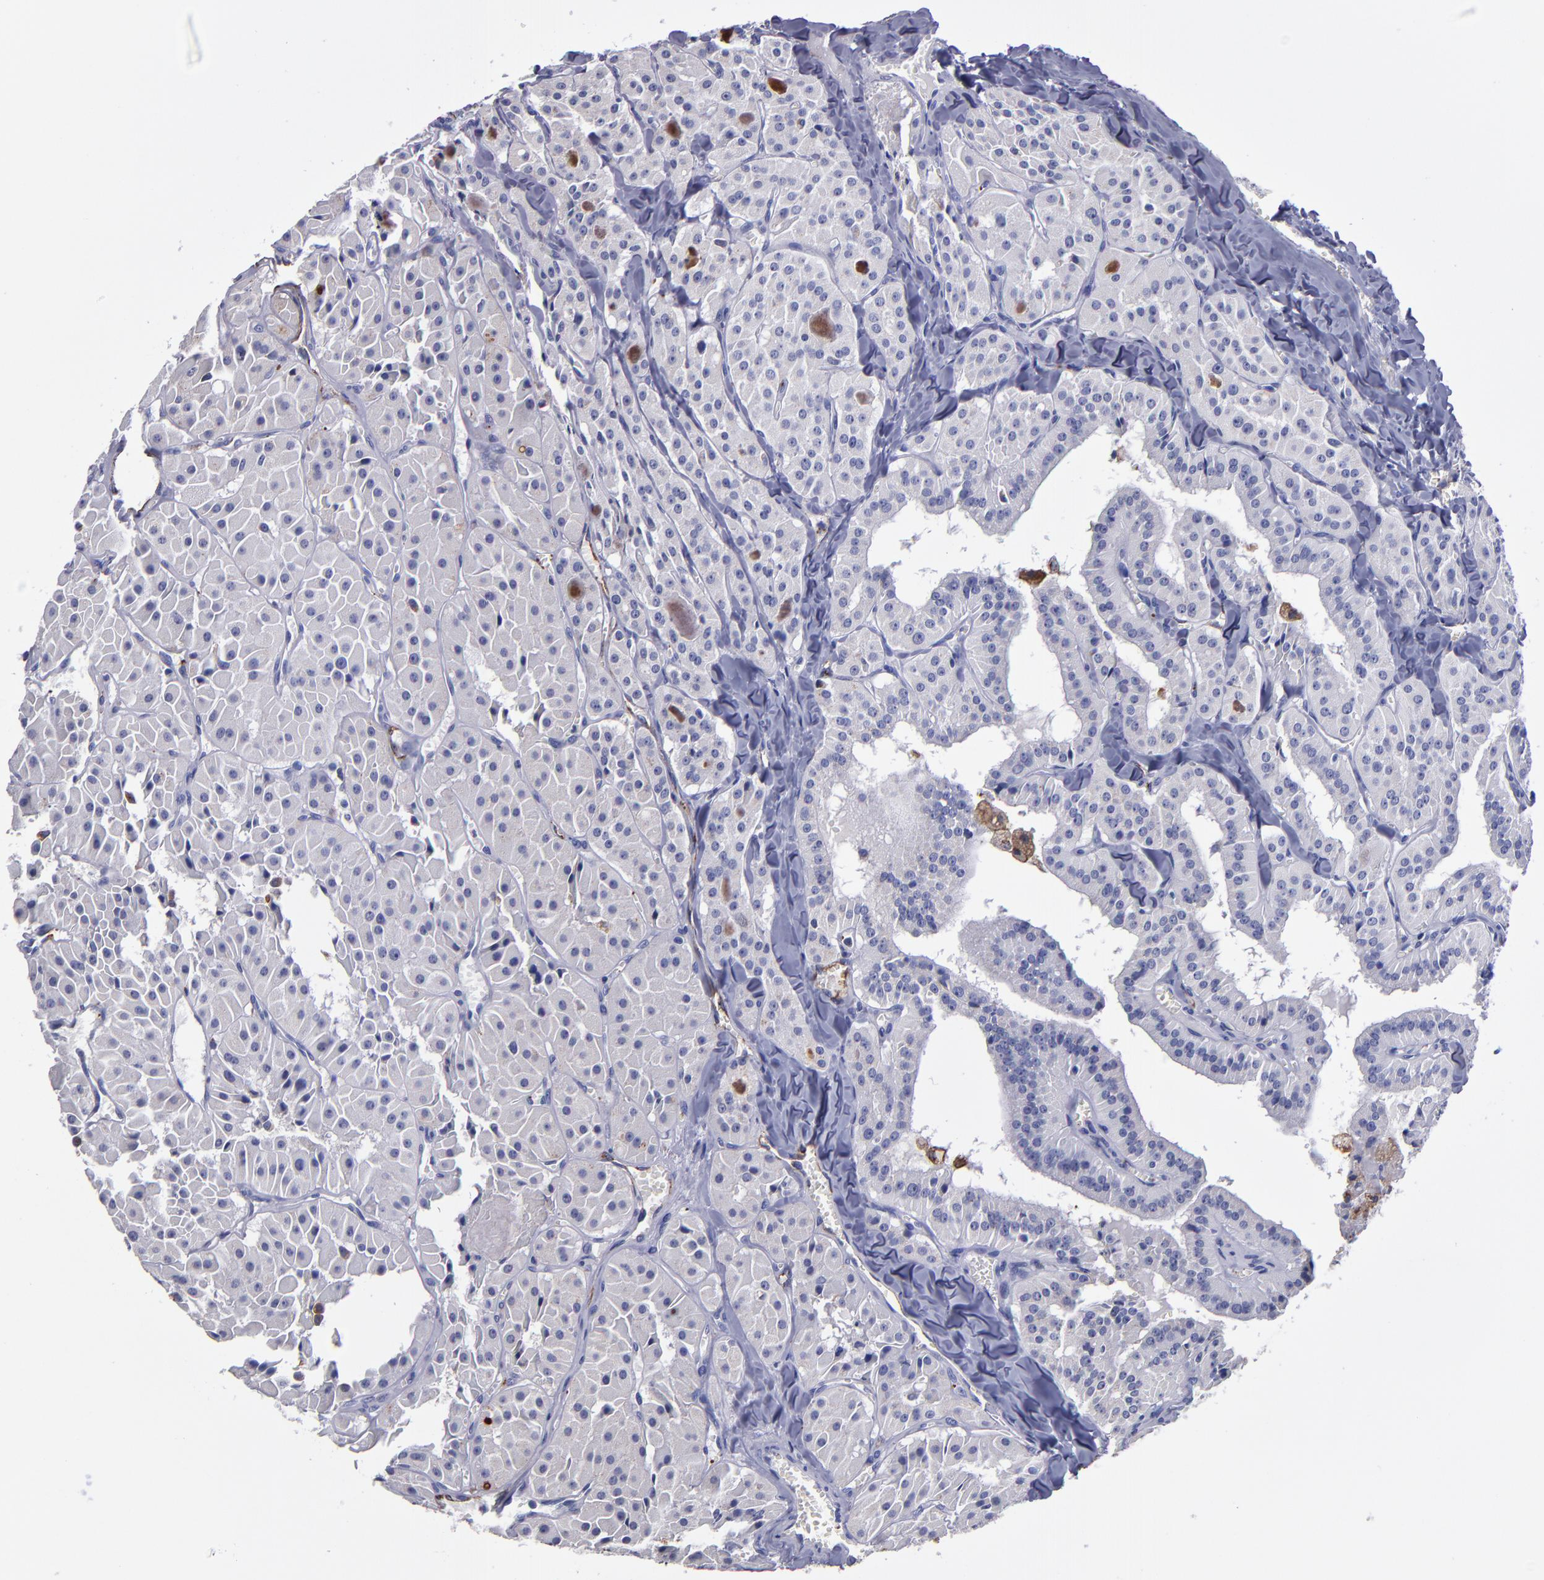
{"staining": {"intensity": "negative", "quantity": "none", "location": "none"}, "tissue": "thyroid cancer", "cell_type": "Tumor cells", "image_type": "cancer", "snomed": [{"axis": "morphology", "description": "Carcinoma, NOS"}, {"axis": "topography", "description": "Thyroid gland"}], "caption": "Protein analysis of thyroid cancer reveals no significant expression in tumor cells.", "gene": "SELP", "patient": {"sex": "male", "age": 76}}